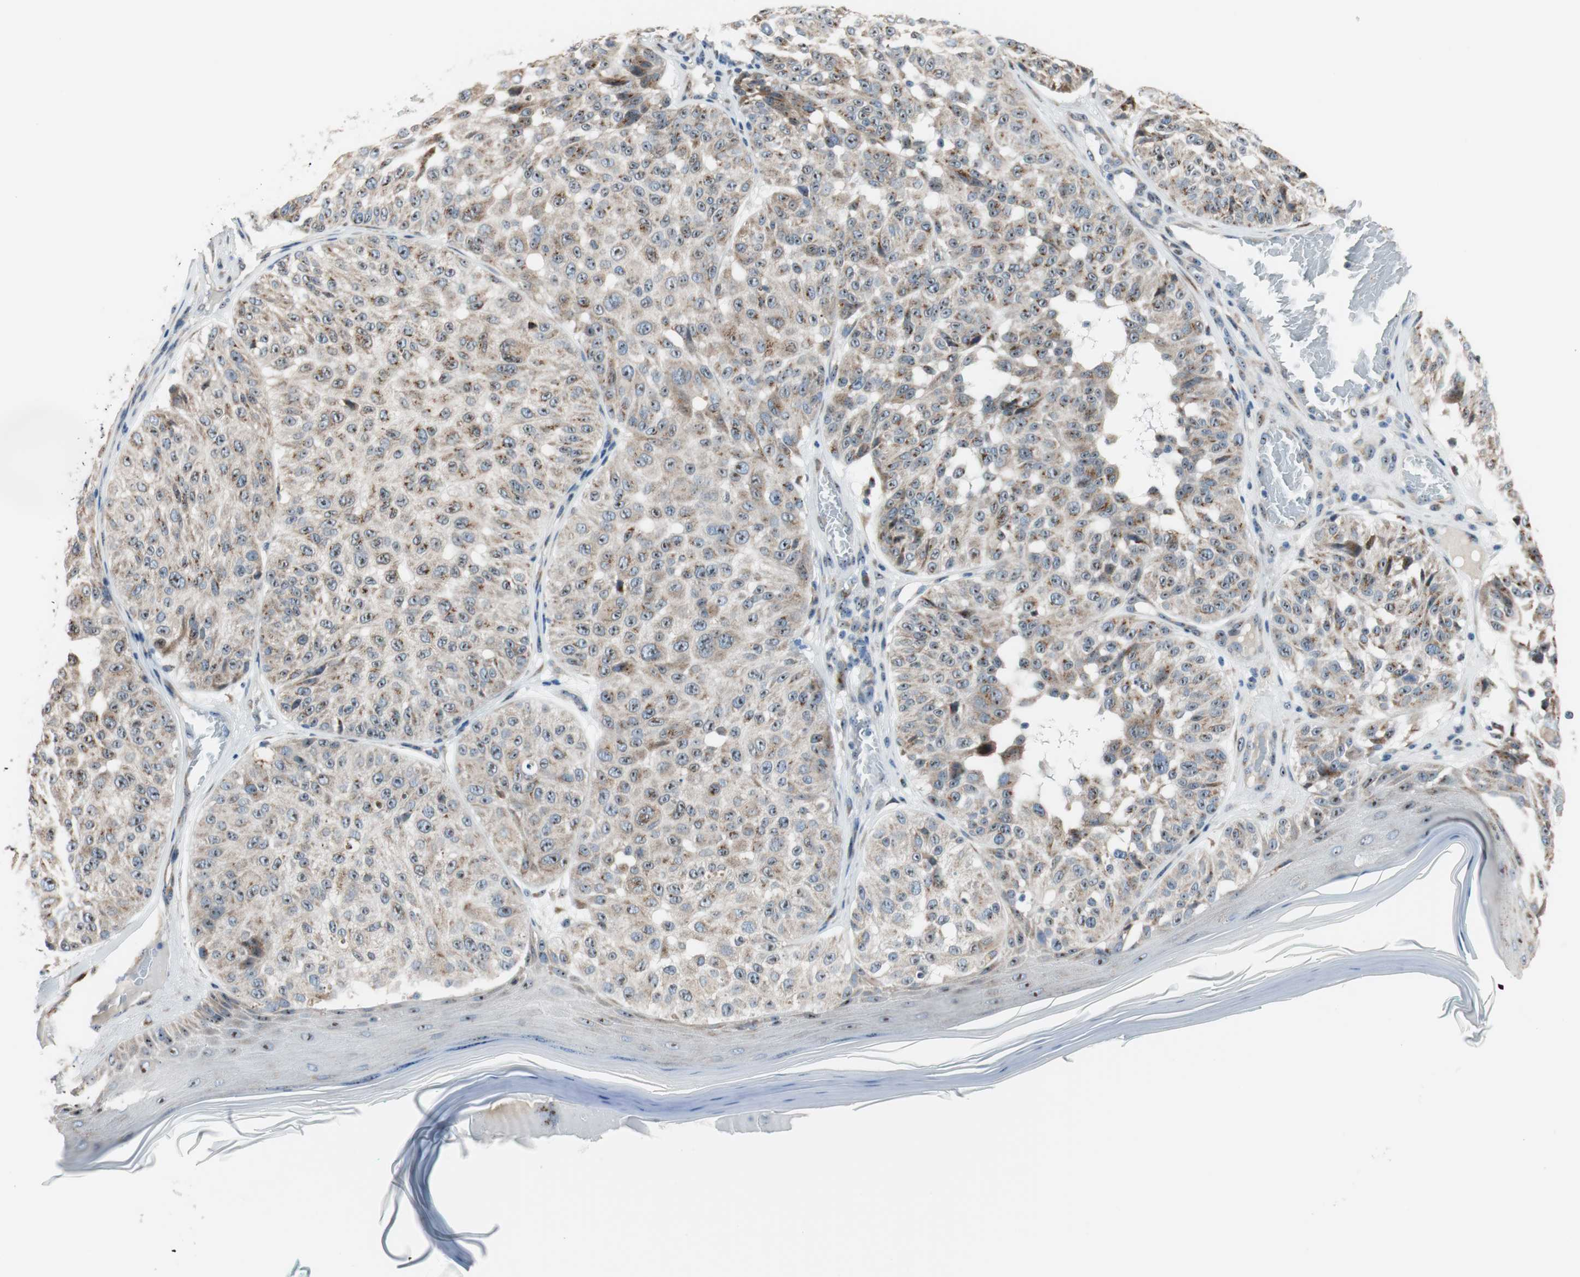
{"staining": {"intensity": "weak", "quantity": ">75%", "location": "cytoplasmic/membranous"}, "tissue": "melanoma", "cell_type": "Tumor cells", "image_type": "cancer", "snomed": [{"axis": "morphology", "description": "Malignant melanoma, NOS"}, {"axis": "topography", "description": "Skin"}], "caption": "Malignant melanoma was stained to show a protein in brown. There is low levels of weak cytoplasmic/membranous staining in approximately >75% of tumor cells.", "gene": "TMED7", "patient": {"sex": "female", "age": 46}}